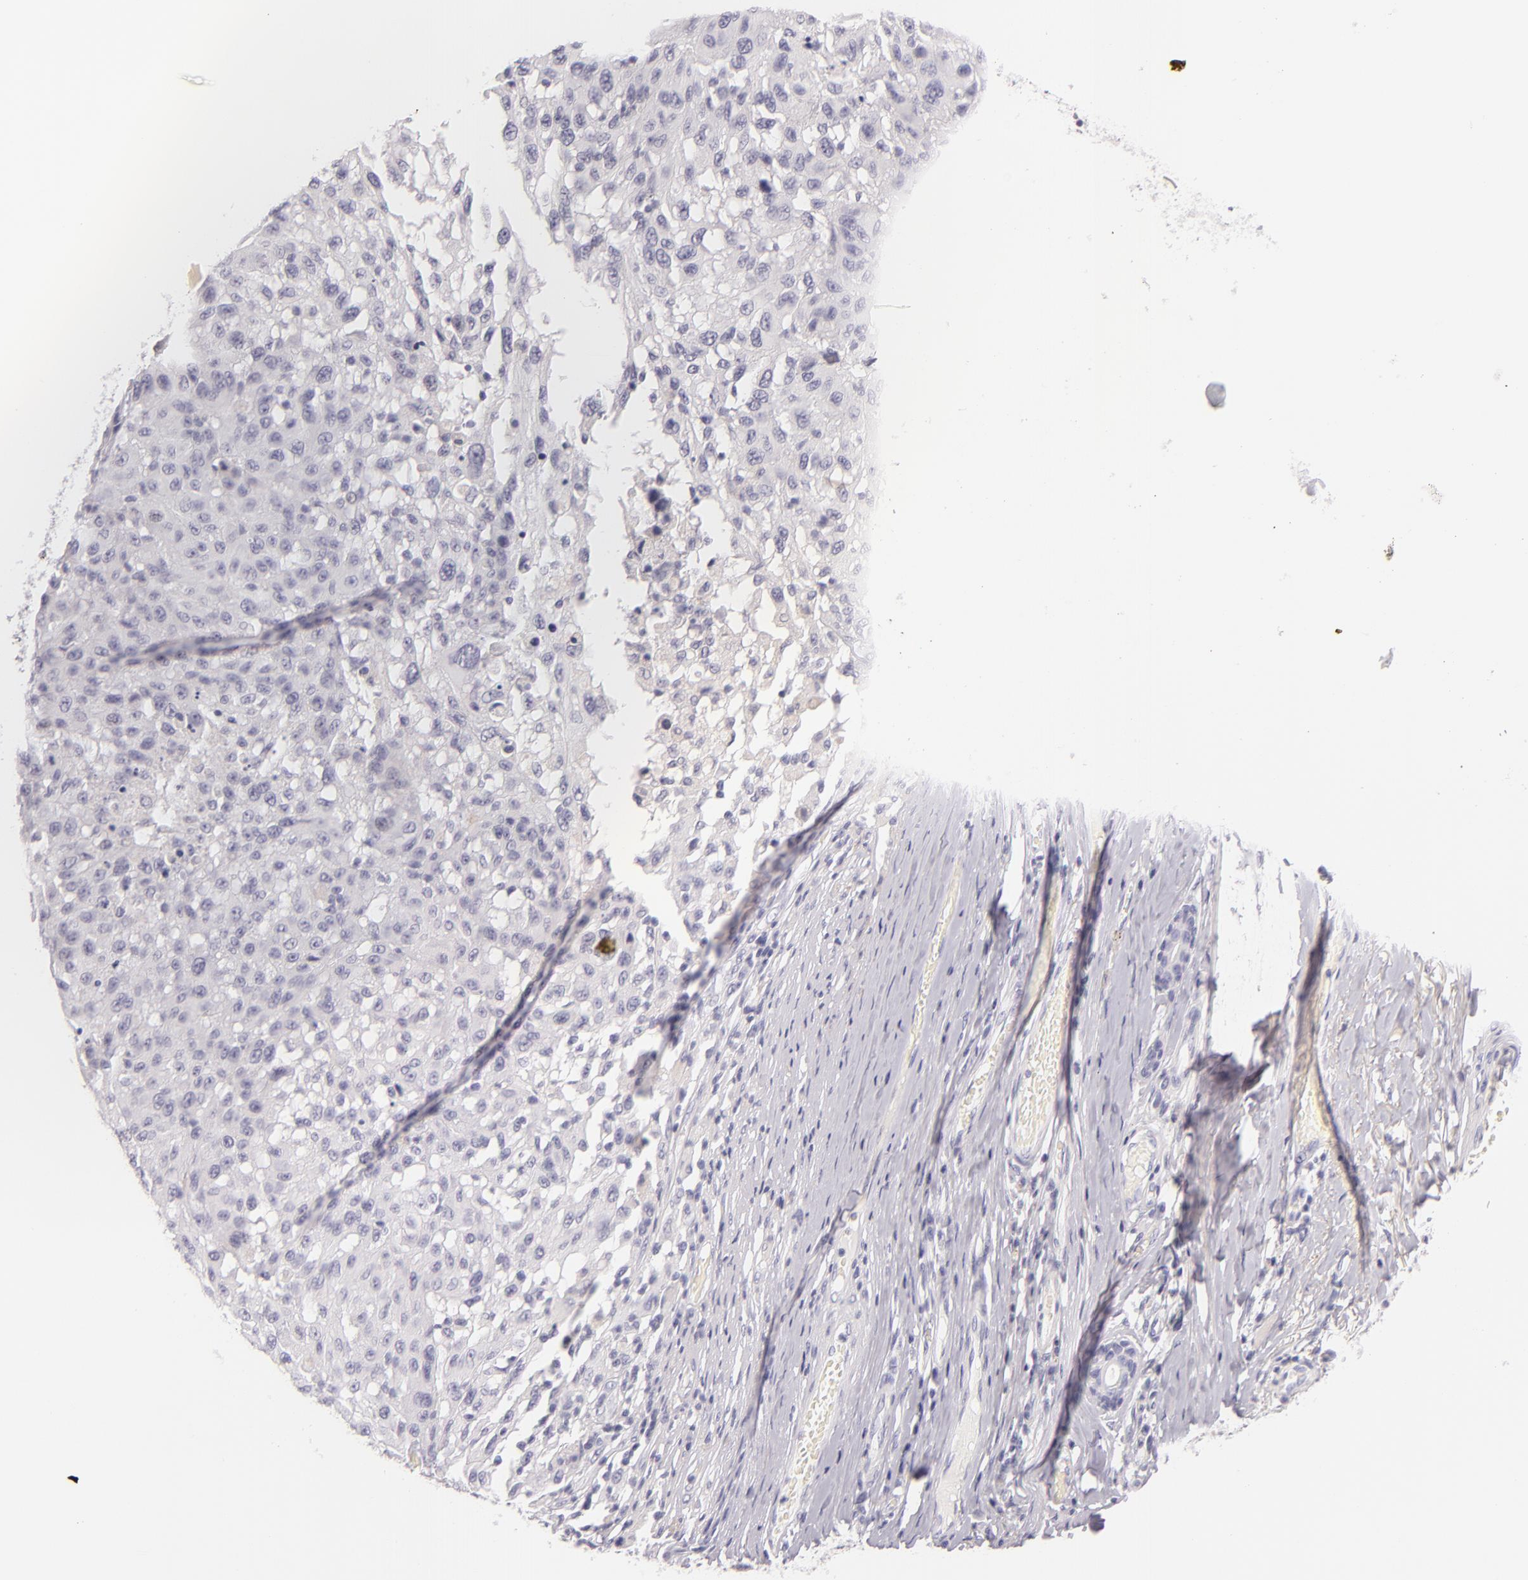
{"staining": {"intensity": "negative", "quantity": "none", "location": "none"}, "tissue": "melanoma", "cell_type": "Tumor cells", "image_type": "cancer", "snomed": [{"axis": "morphology", "description": "Malignant melanoma, NOS"}, {"axis": "topography", "description": "Skin"}], "caption": "Immunohistochemistry (IHC) histopathology image of neoplastic tissue: malignant melanoma stained with DAB reveals no significant protein staining in tumor cells.", "gene": "INA", "patient": {"sex": "female", "age": 77}}